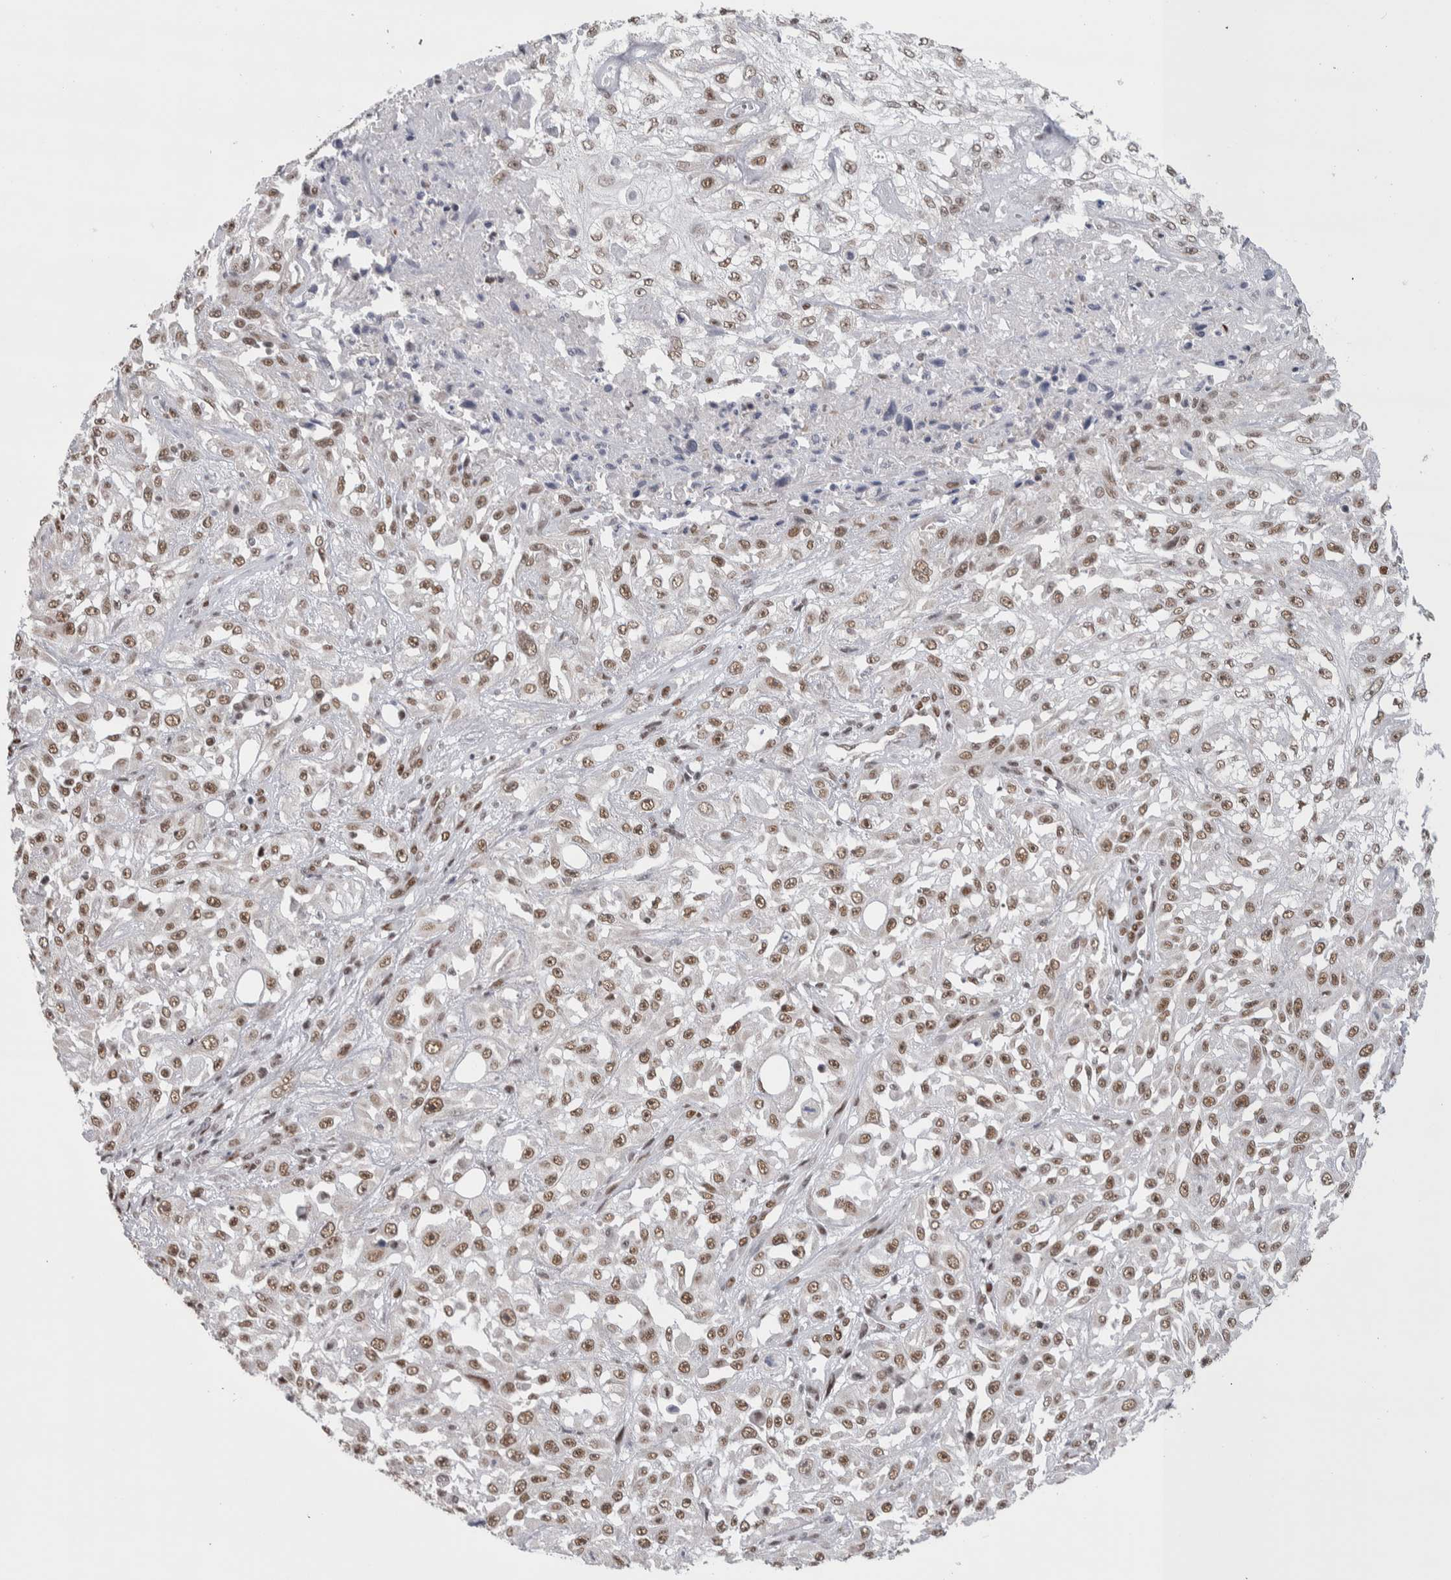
{"staining": {"intensity": "moderate", "quantity": ">75%", "location": "nuclear"}, "tissue": "skin cancer", "cell_type": "Tumor cells", "image_type": "cancer", "snomed": [{"axis": "morphology", "description": "Squamous cell carcinoma, NOS"}, {"axis": "morphology", "description": "Squamous cell carcinoma, metastatic, NOS"}, {"axis": "topography", "description": "Skin"}, {"axis": "topography", "description": "Lymph node"}], "caption": "IHC image of neoplastic tissue: skin squamous cell carcinoma stained using IHC reveals medium levels of moderate protein expression localized specifically in the nuclear of tumor cells, appearing as a nuclear brown color.", "gene": "HEXIM2", "patient": {"sex": "male", "age": 75}}